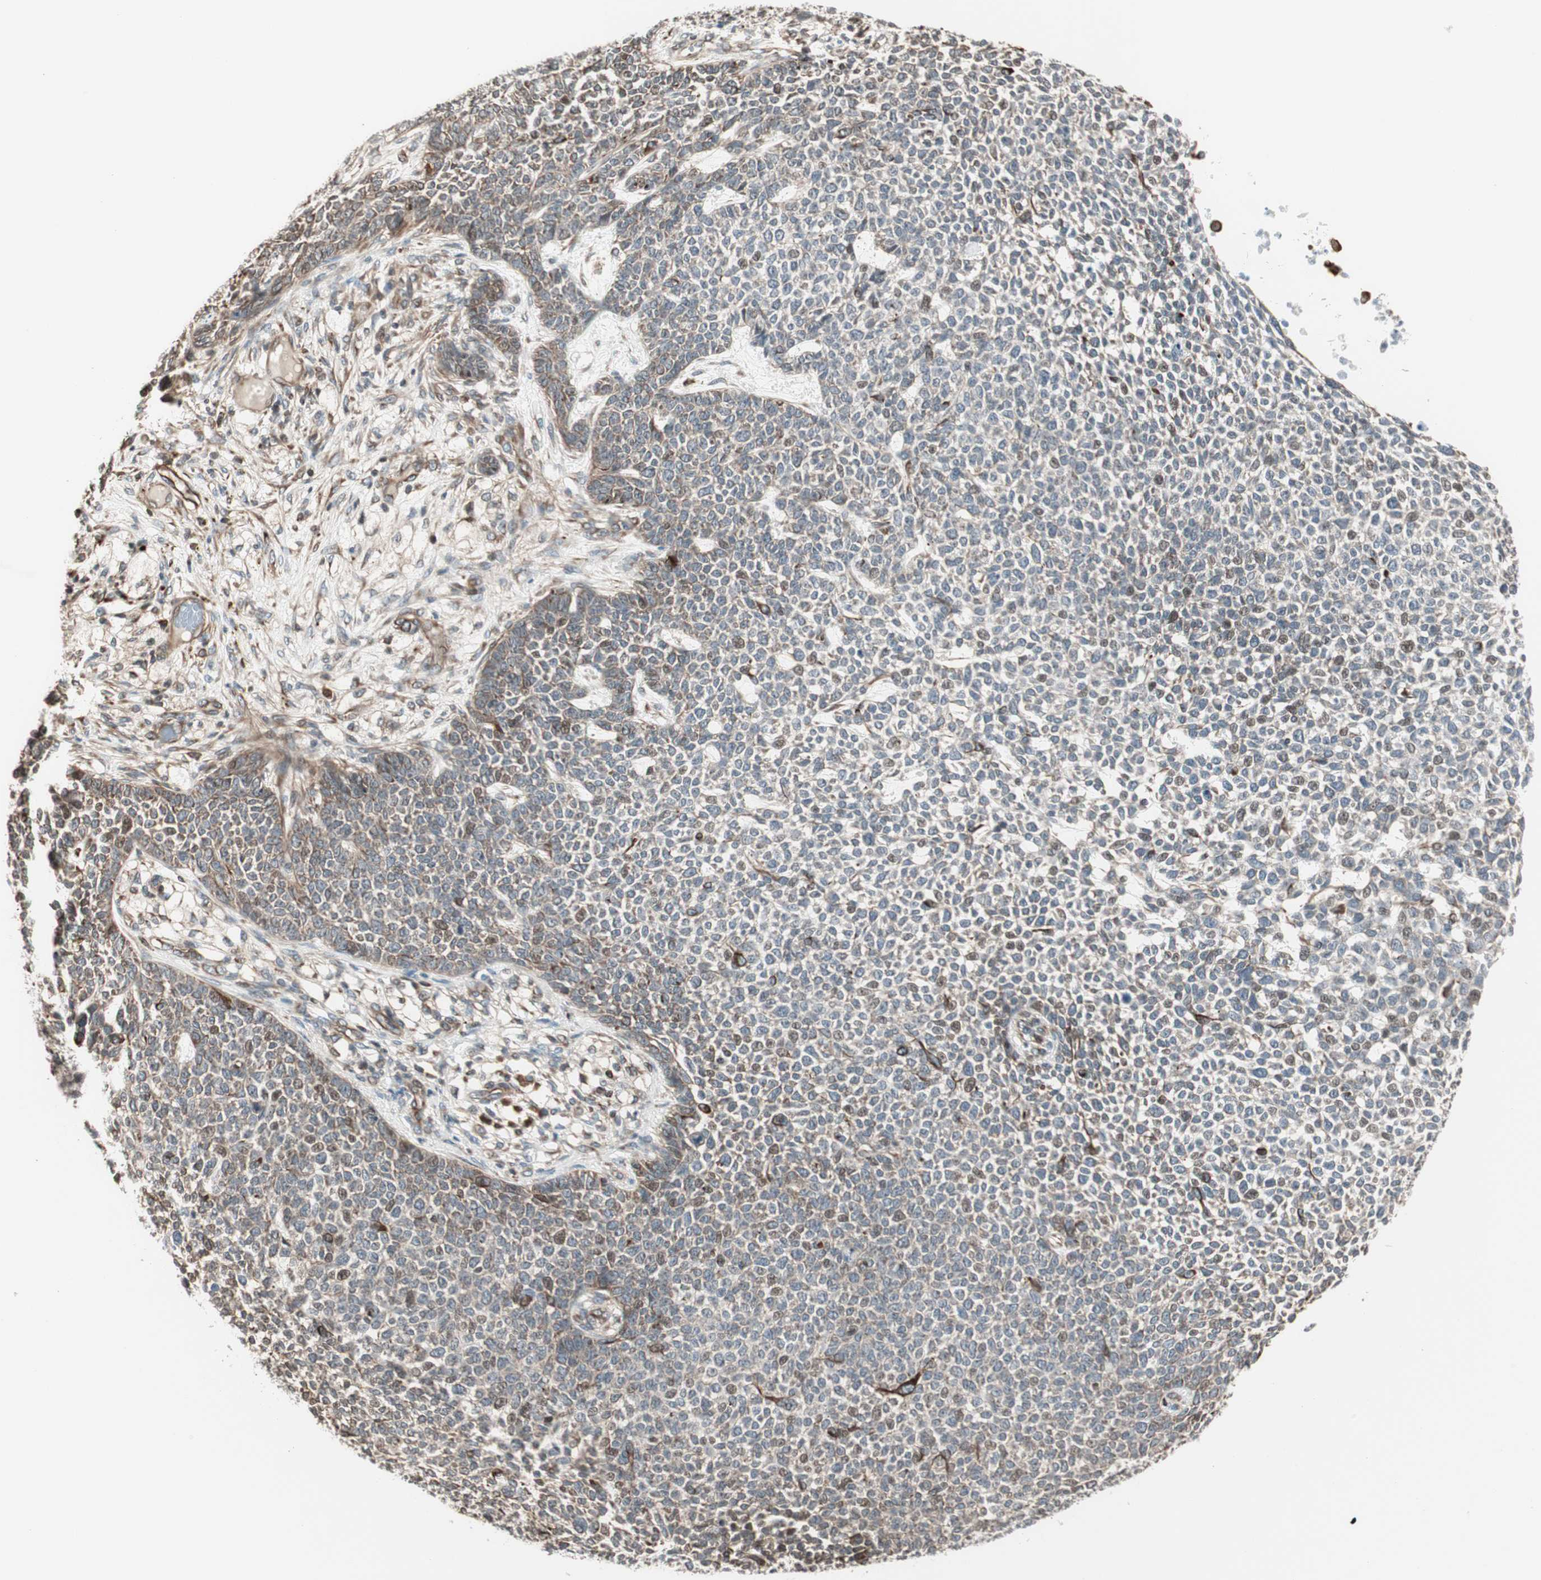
{"staining": {"intensity": "weak", "quantity": ">75%", "location": "cytoplasmic/membranous"}, "tissue": "skin cancer", "cell_type": "Tumor cells", "image_type": "cancer", "snomed": [{"axis": "morphology", "description": "Basal cell carcinoma"}, {"axis": "topography", "description": "Skin"}], "caption": "This is an image of IHC staining of skin basal cell carcinoma, which shows weak positivity in the cytoplasmic/membranous of tumor cells.", "gene": "MAD2L2", "patient": {"sex": "female", "age": 84}}